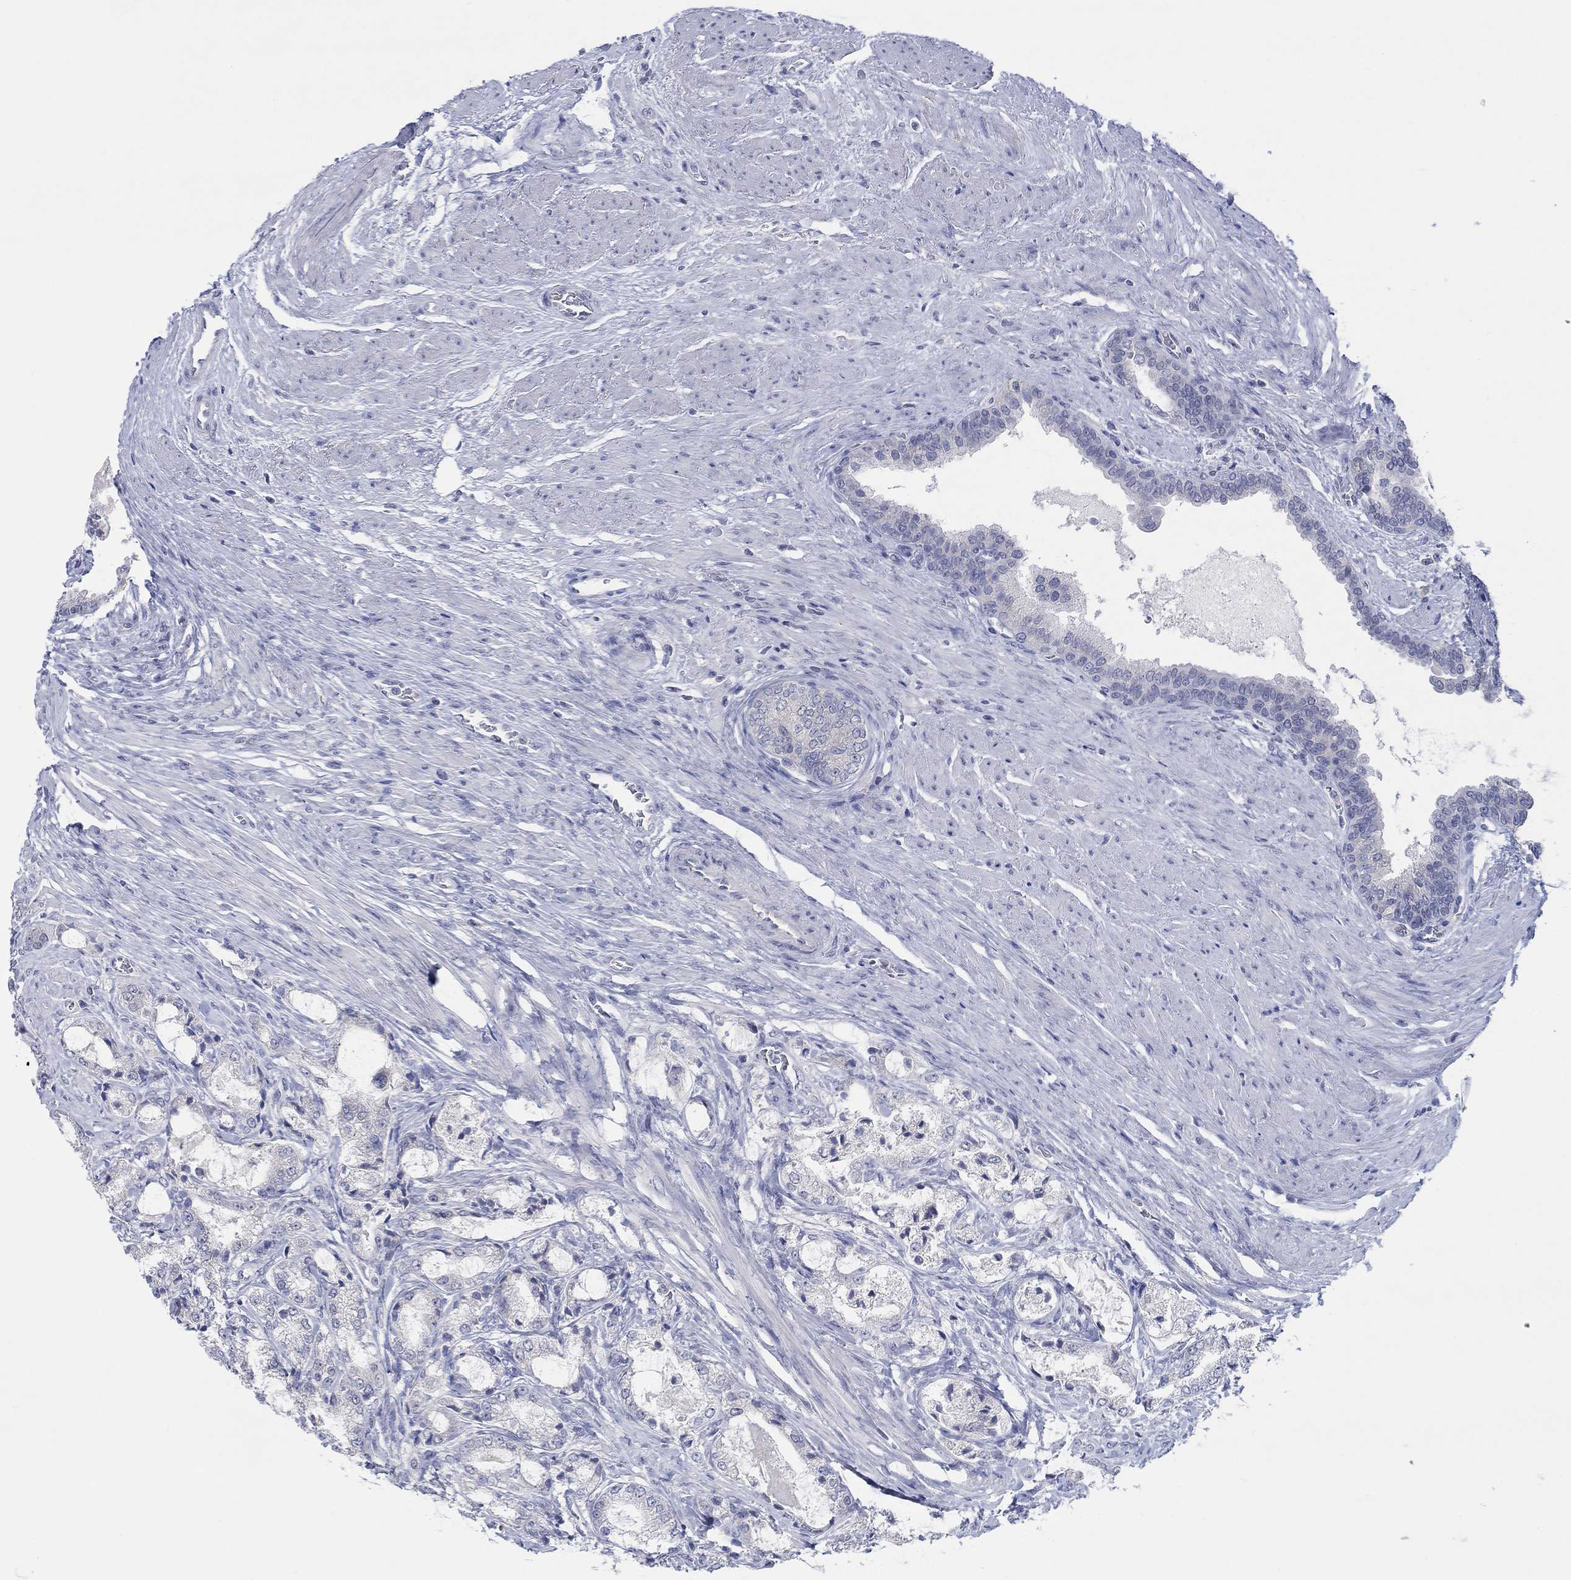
{"staining": {"intensity": "negative", "quantity": "none", "location": "none"}, "tissue": "prostate cancer", "cell_type": "Tumor cells", "image_type": "cancer", "snomed": [{"axis": "morphology", "description": "Adenocarcinoma, NOS"}, {"axis": "topography", "description": "Prostate and seminal vesicle, NOS"}, {"axis": "topography", "description": "Prostate"}], "caption": "The histopathology image displays no significant staining in tumor cells of adenocarcinoma (prostate).", "gene": "FER1L6", "patient": {"sex": "male", "age": 62}}